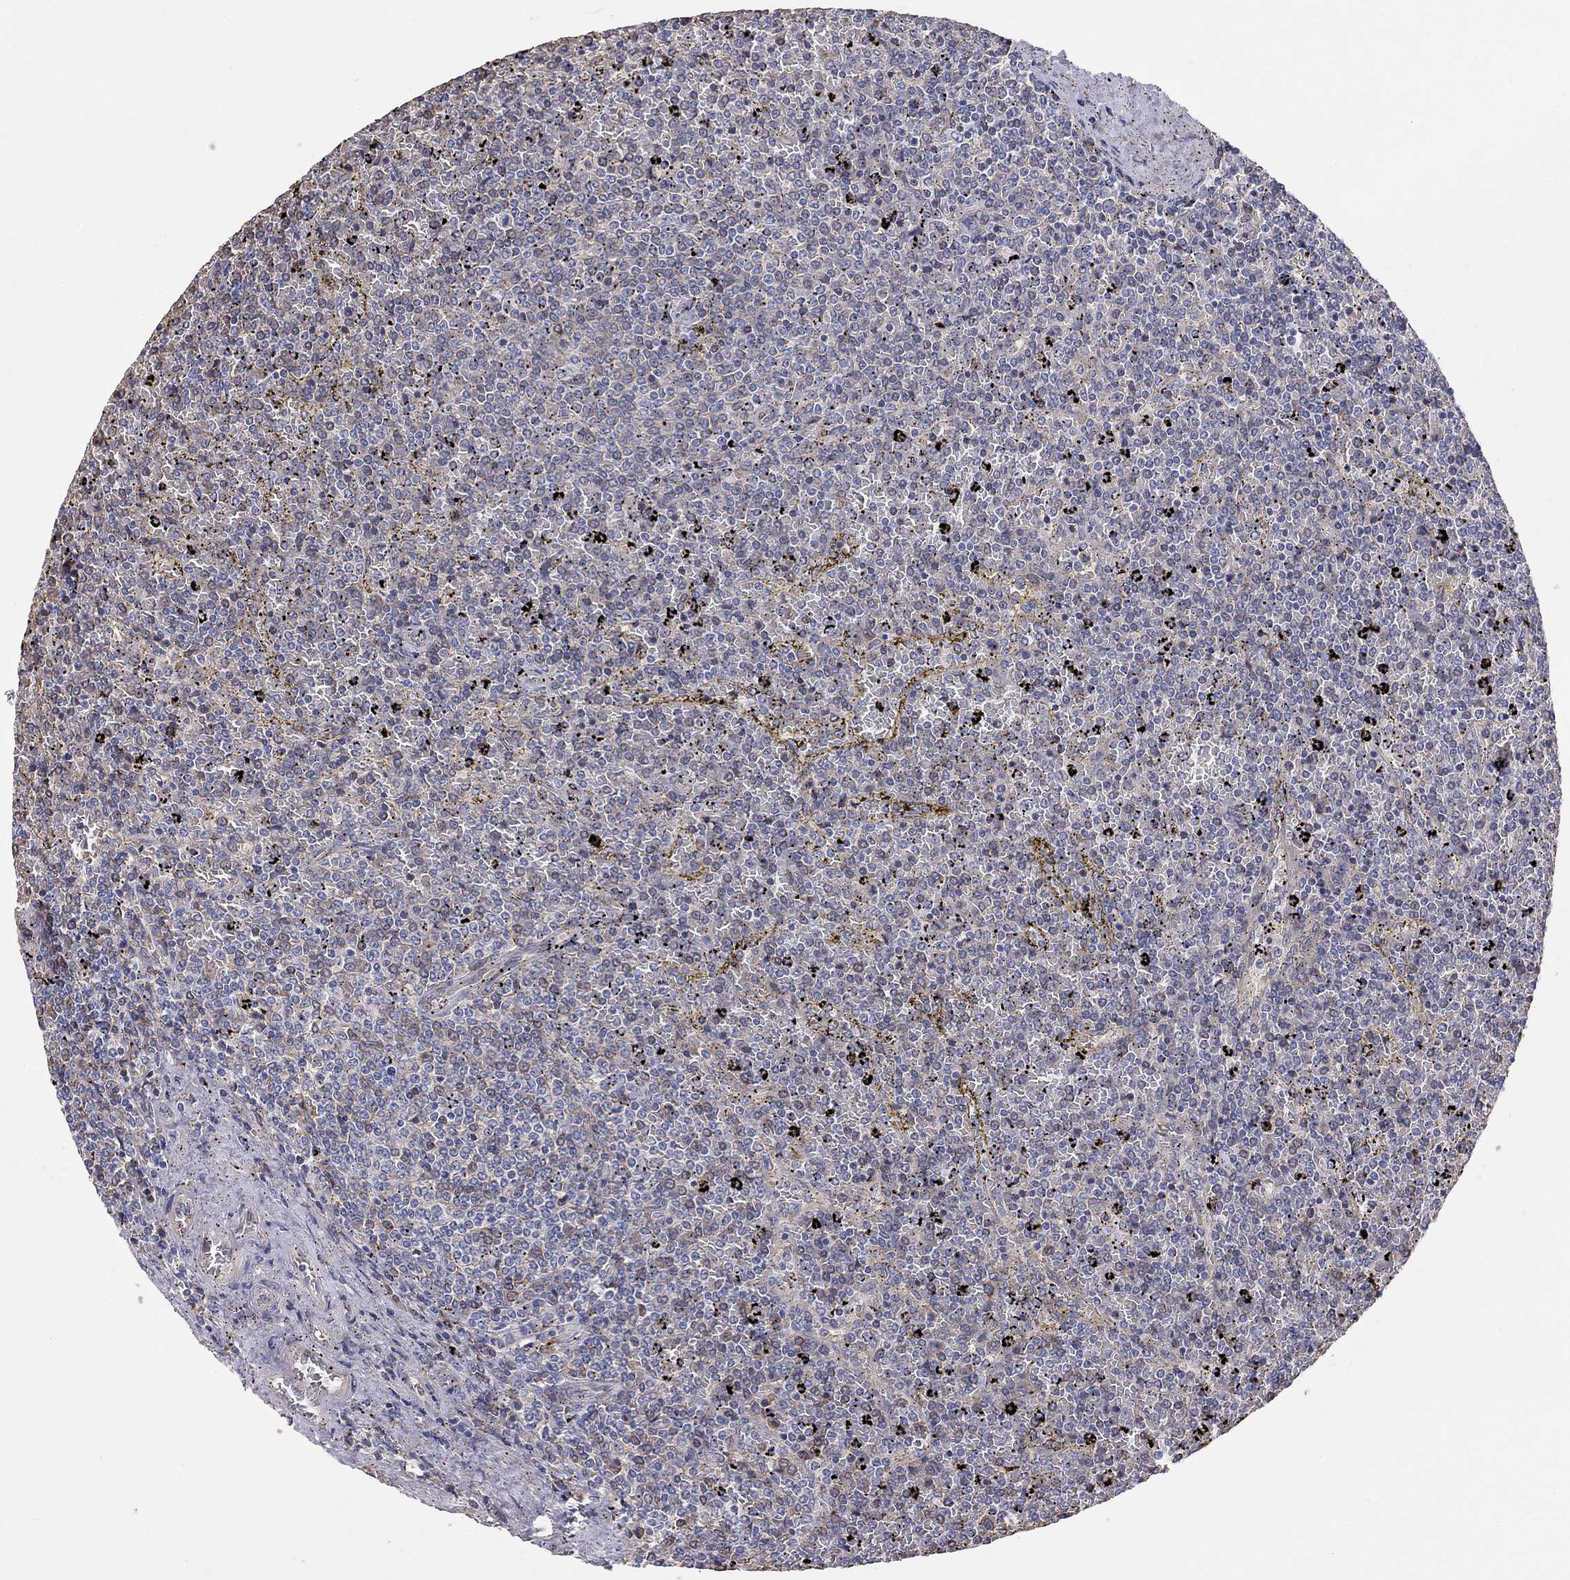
{"staining": {"intensity": "negative", "quantity": "none", "location": "none"}, "tissue": "lymphoma", "cell_type": "Tumor cells", "image_type": "cancer", "snomed": [{"axis": "morphology", "description": "Malignant lymphoma, non-Hodgkin's type, Low grade"}, {"axis": "topography", "description": "Spleen"}], "caption": "This is an immunohistochemistry micrograph of malignant lymphoma, non-Hodgkin's type (low-grade). There is no positivity in tumor cells.", "gene": "CASTOR1", "patient": {"sex": "female", "age": 77}}